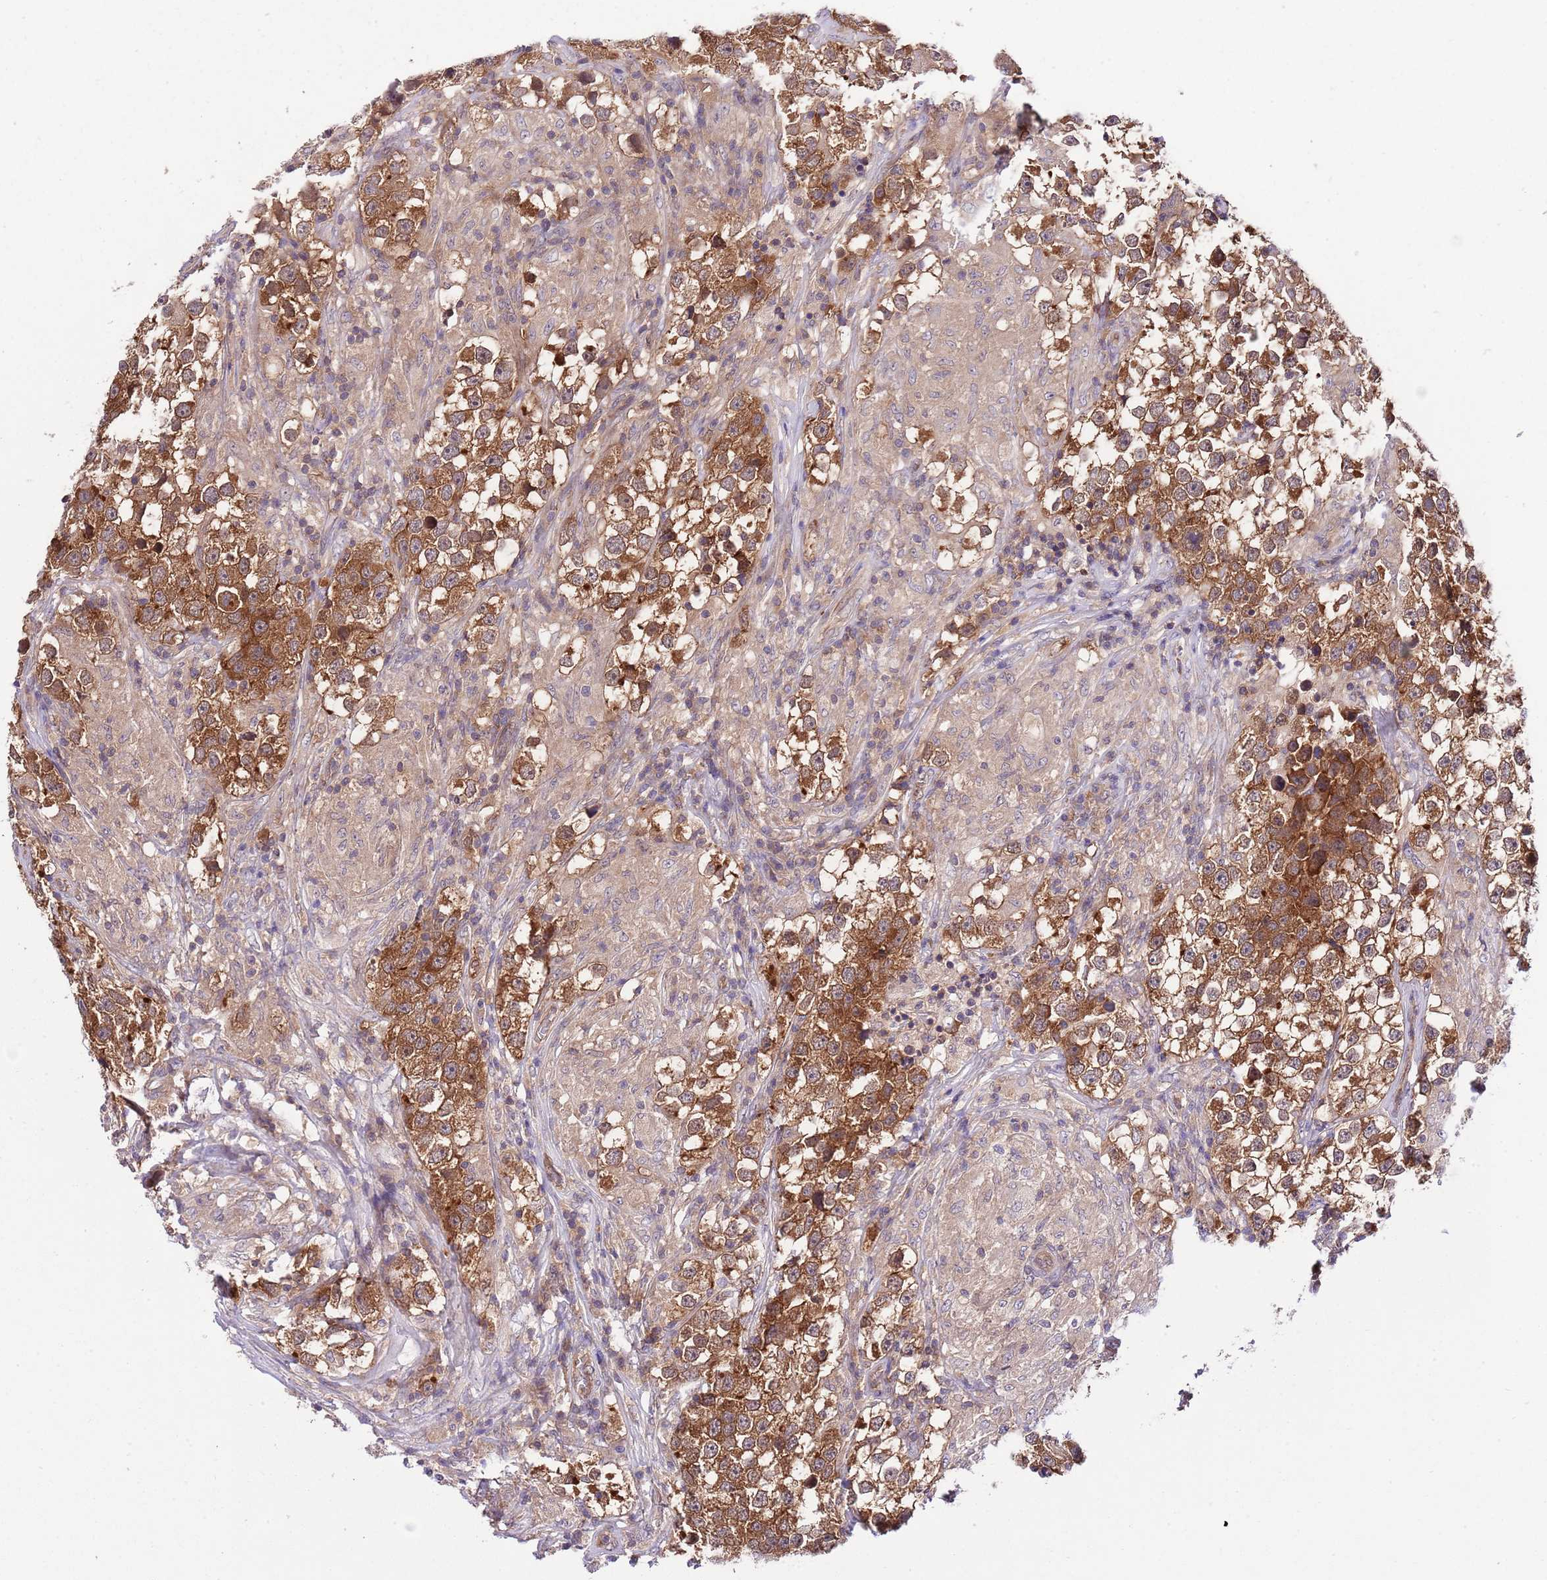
{"staining": {"intensity": "strong", "quantity": ">75%", "location": "cytoplasmic/membranous"}, "tissue": "testis cancer", "cell_type": "Tumor cells", "image_type": "cancer", "snomed": [{"axis": "morphology", "description": "Seminoma, NOS"}, {"axis": "topography", "description": "Testis"}], "caption": "Seminoma (testis) stained with IHC exhibits strong cytoplasmic/membranous expression in approximately >75% of tumor cells.", "gene": "DONSON", "patient": {"sex": "male", "age": 46}}